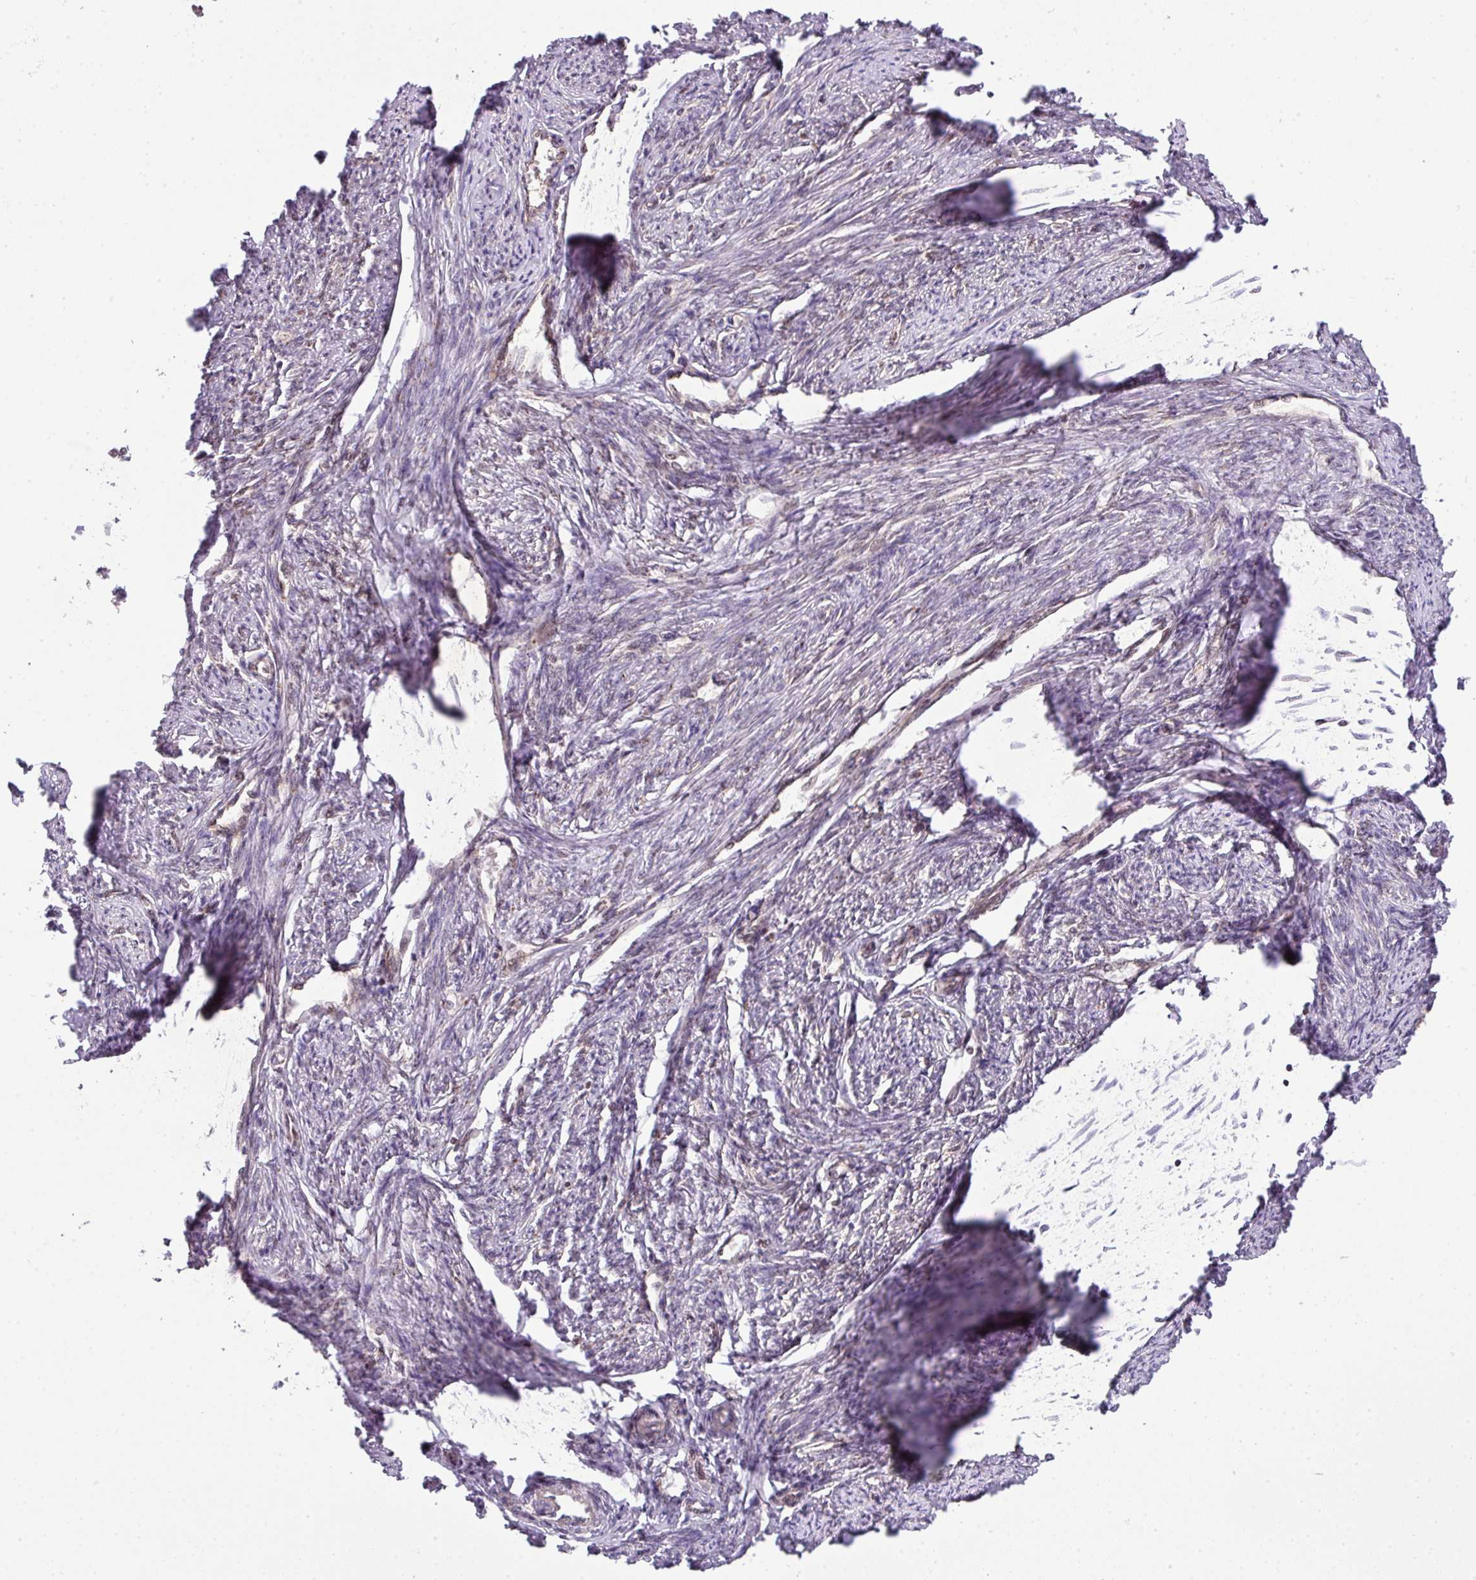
{"staining": {"intensity": "moderate", "quantity": "25%-75%", "location": "nuclear"}, "tissue": "smooth muscle", "cell_type": "Smooth muscle cells", "image_type": "normal", "snomed": [{"axis": "morphology", "description": "Normal tissue, NOS"}, {"axis": "topography", "description": "Smooth muscle"}, {"axis": "topography", "description": "Uterus"}], "caption": "Normal smooth muscle reveals moderate nuclear positivity in approximately 25%-75% of smooth muscle cells.", "gene": "PLK1", "patient": {"sex": "female", "age": 59}}